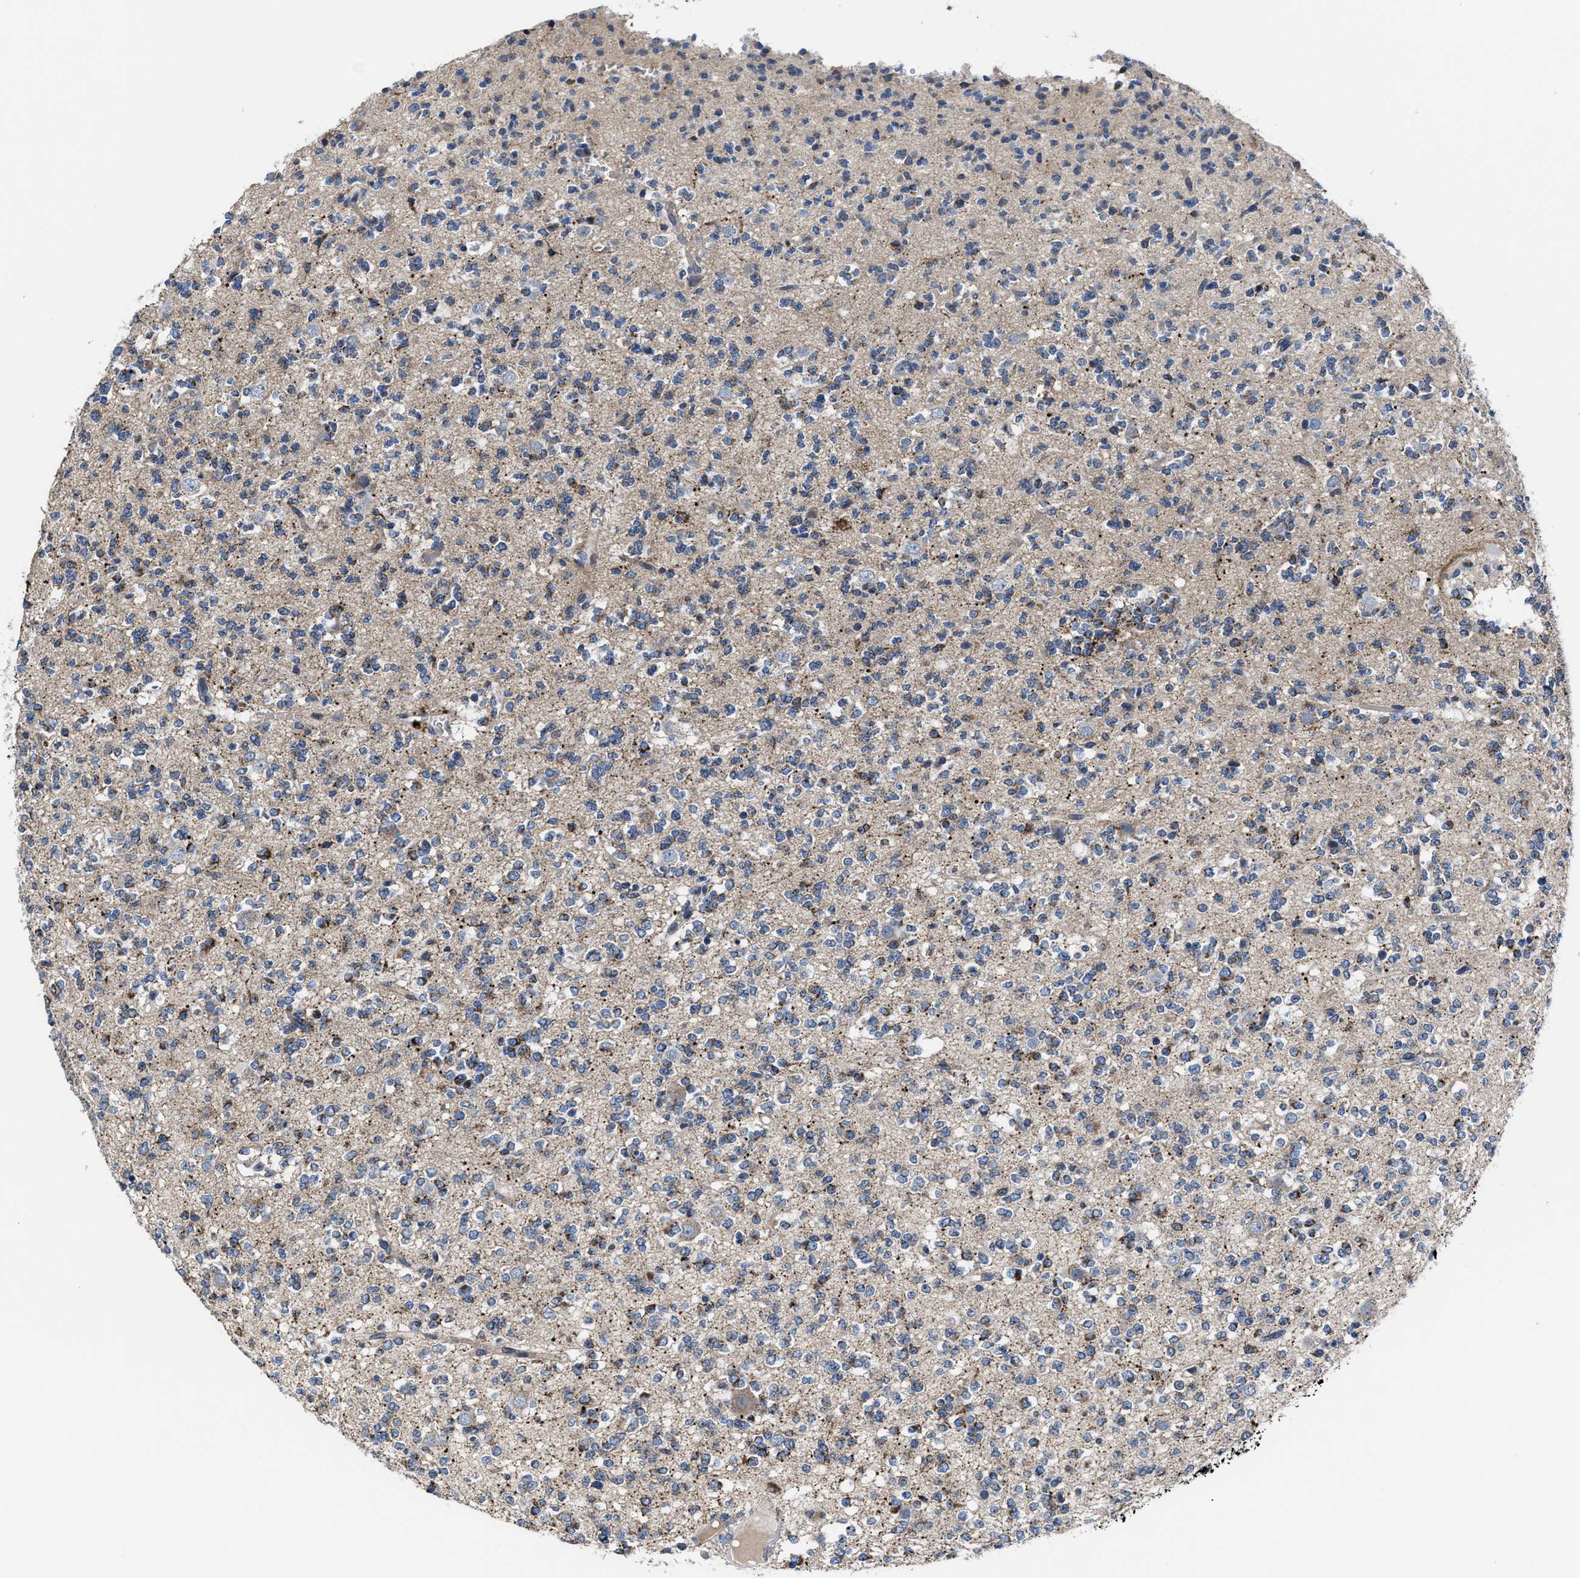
{"staining": {"intensity": "moderate", "quantity": "<25%", "location": "cytoplasmic/membranous"}, "tissue": "glioma", "cell_type": "Tumor cells", "image_type": "cancer", "snomed": [{"axis": "morphology", "description": "Glioma, malignant, Low grade"}, {"axis": "topography", "description": "Brain"}], "caption": "An immunohistochemistry micrograph of tumor tissue is shown. Protein staining in brown highlights moderate cytoplasmic/membranous positivity in malignant glioma (low-grade) within tumor cells. (DAB (3,3'-diaminobenzidine) = brown stain, brightfield microscopy at high magnification).", "gene": "CACNA1D", "patient": {"sex": "male", "age": 38}}